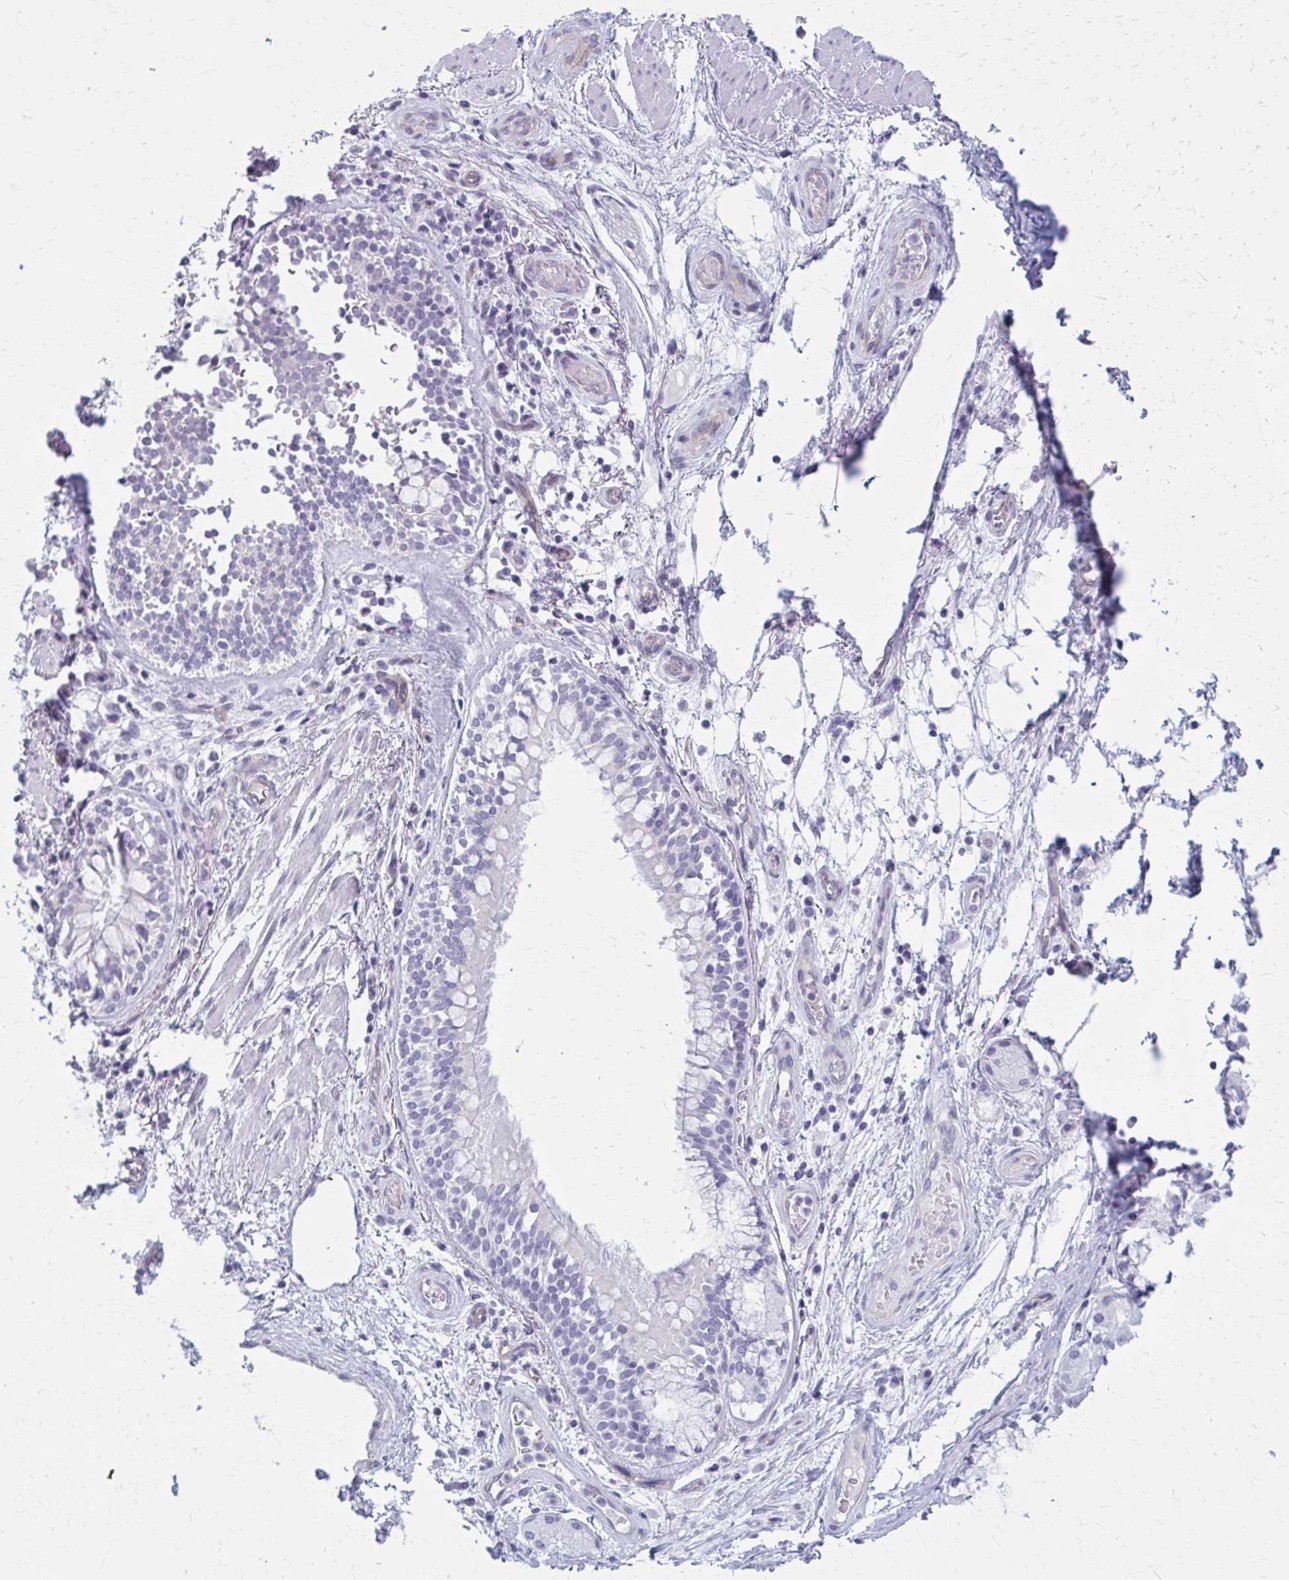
{"staining": {"intensity": "negative", "quantity": "none", "location": "none"}, "tissue": "adipose tissue", "cell_type": "Adipocytes", "image_type": "normal", "snomed": [{"axis": "morphology", "description": "Normal tissue, NOS"}, {"axis": "topography", "description": "Cartilage tissue"}, {"axis": "topography", "description": "Bronchus"}], "caption": "An IHC micrograph of unremarkable adipose tissue is shown. There is no staining in adipocytes of adipose tissue. The staining is performed using DAB (3,3'-diaminobenzidine) brown chromogen with nuclei counter-stained in using hematoxylin.", "gene": "CASQ2", "patient": {"sex": "male", "age": 64}}